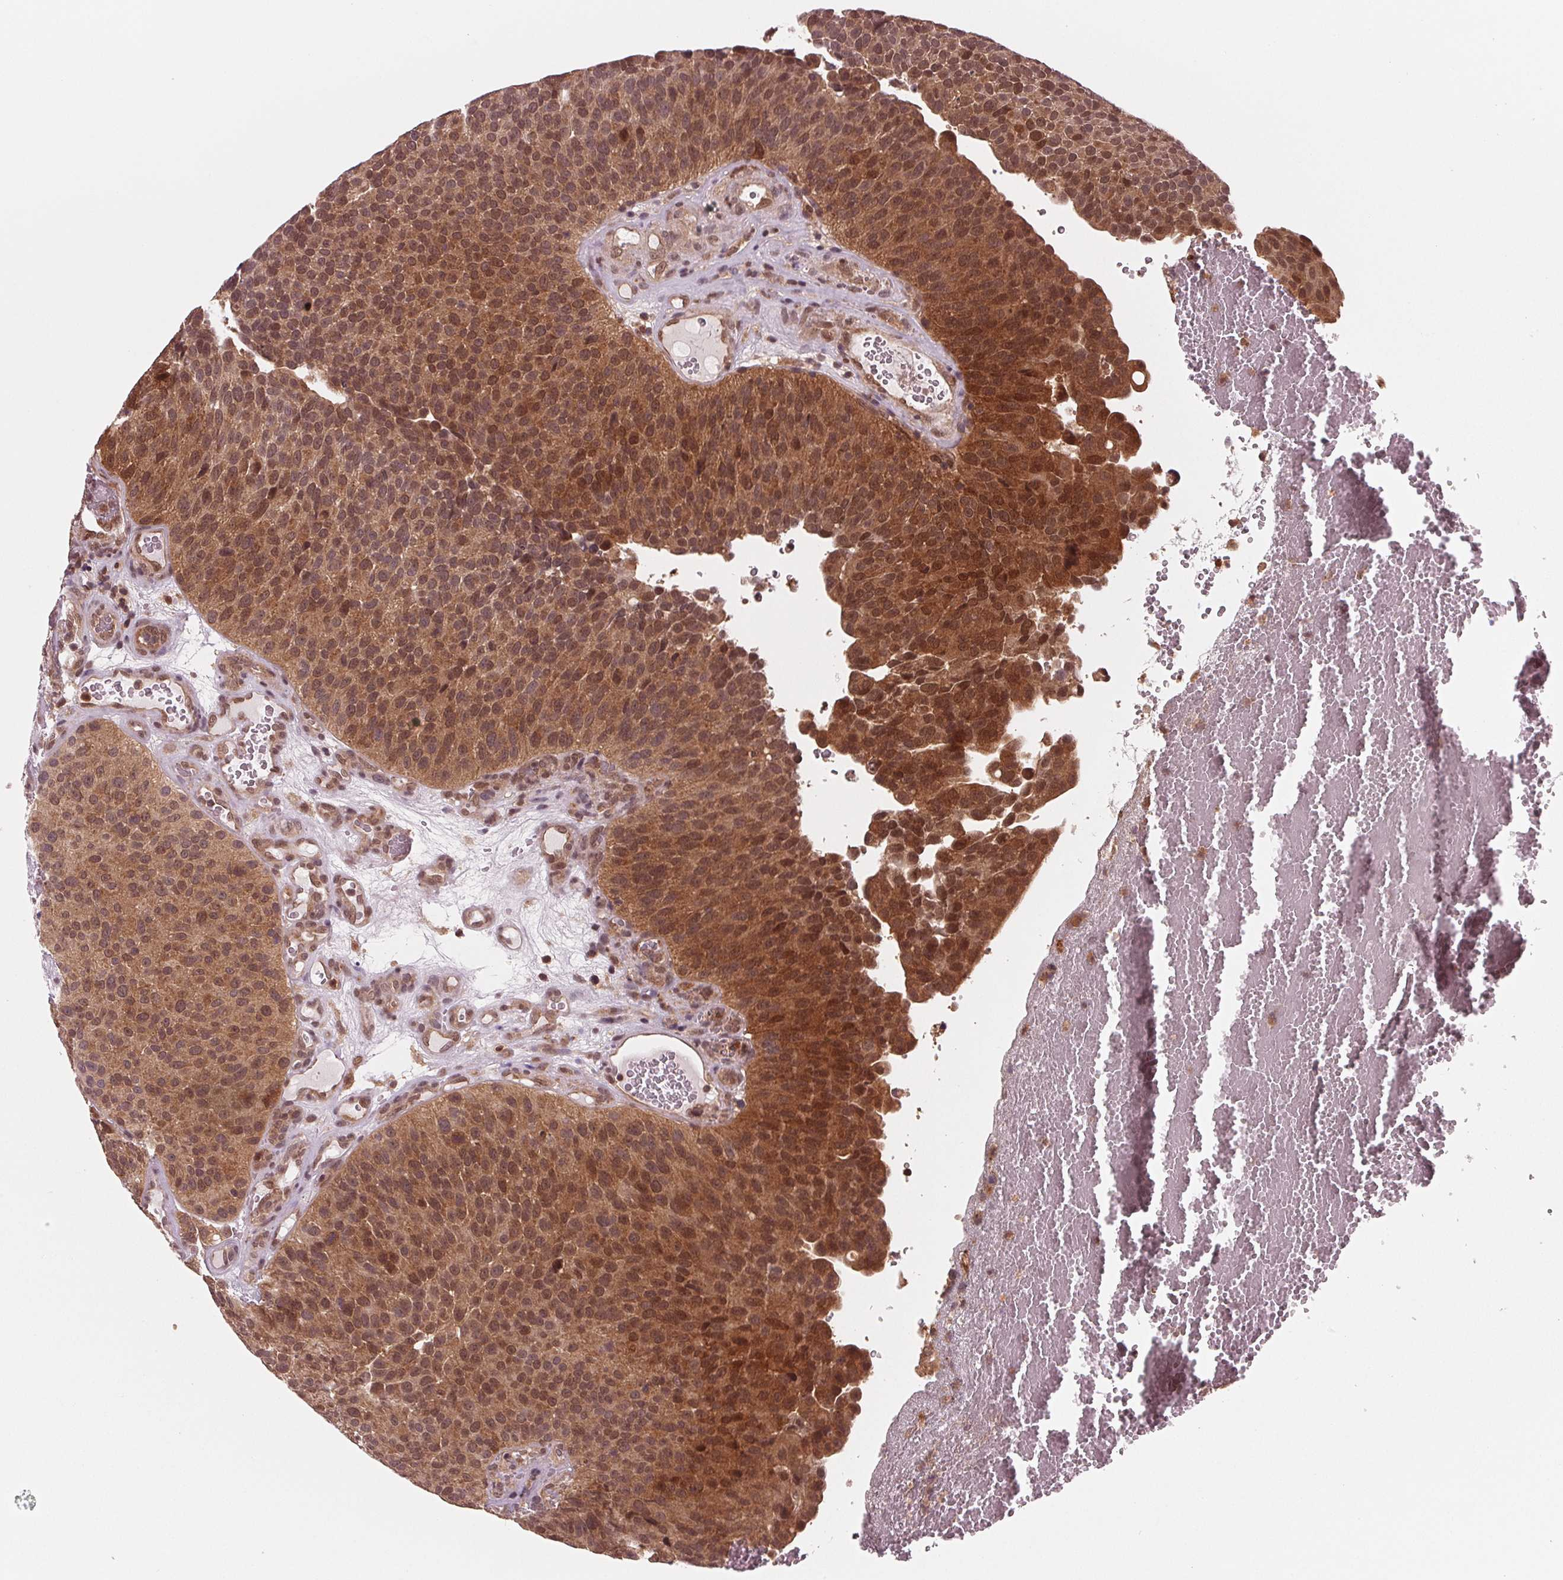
{"staining": {"intensity": "moderate", "quantity": ">75%", "location": "cytoplasmic/membranous,nuclear"}, "tissue": "urothelial cancer", "cell_type": "Tumor cells", "image_type": "cancer", "snomed": [{"axis": "morphology", "description": "Urothelial carcinoma, Low grade"}, {"axis": "topography", "description": "Urinary bladder"}], "caption": "Urothelial cancer stained with immunohistochemistry reveals moderate cytoplasmic/membranous and nuclear expression in approximately >75% of tumor cells.", "gene": "STAT3", "patient": {"sex": "male", "age": 76}}